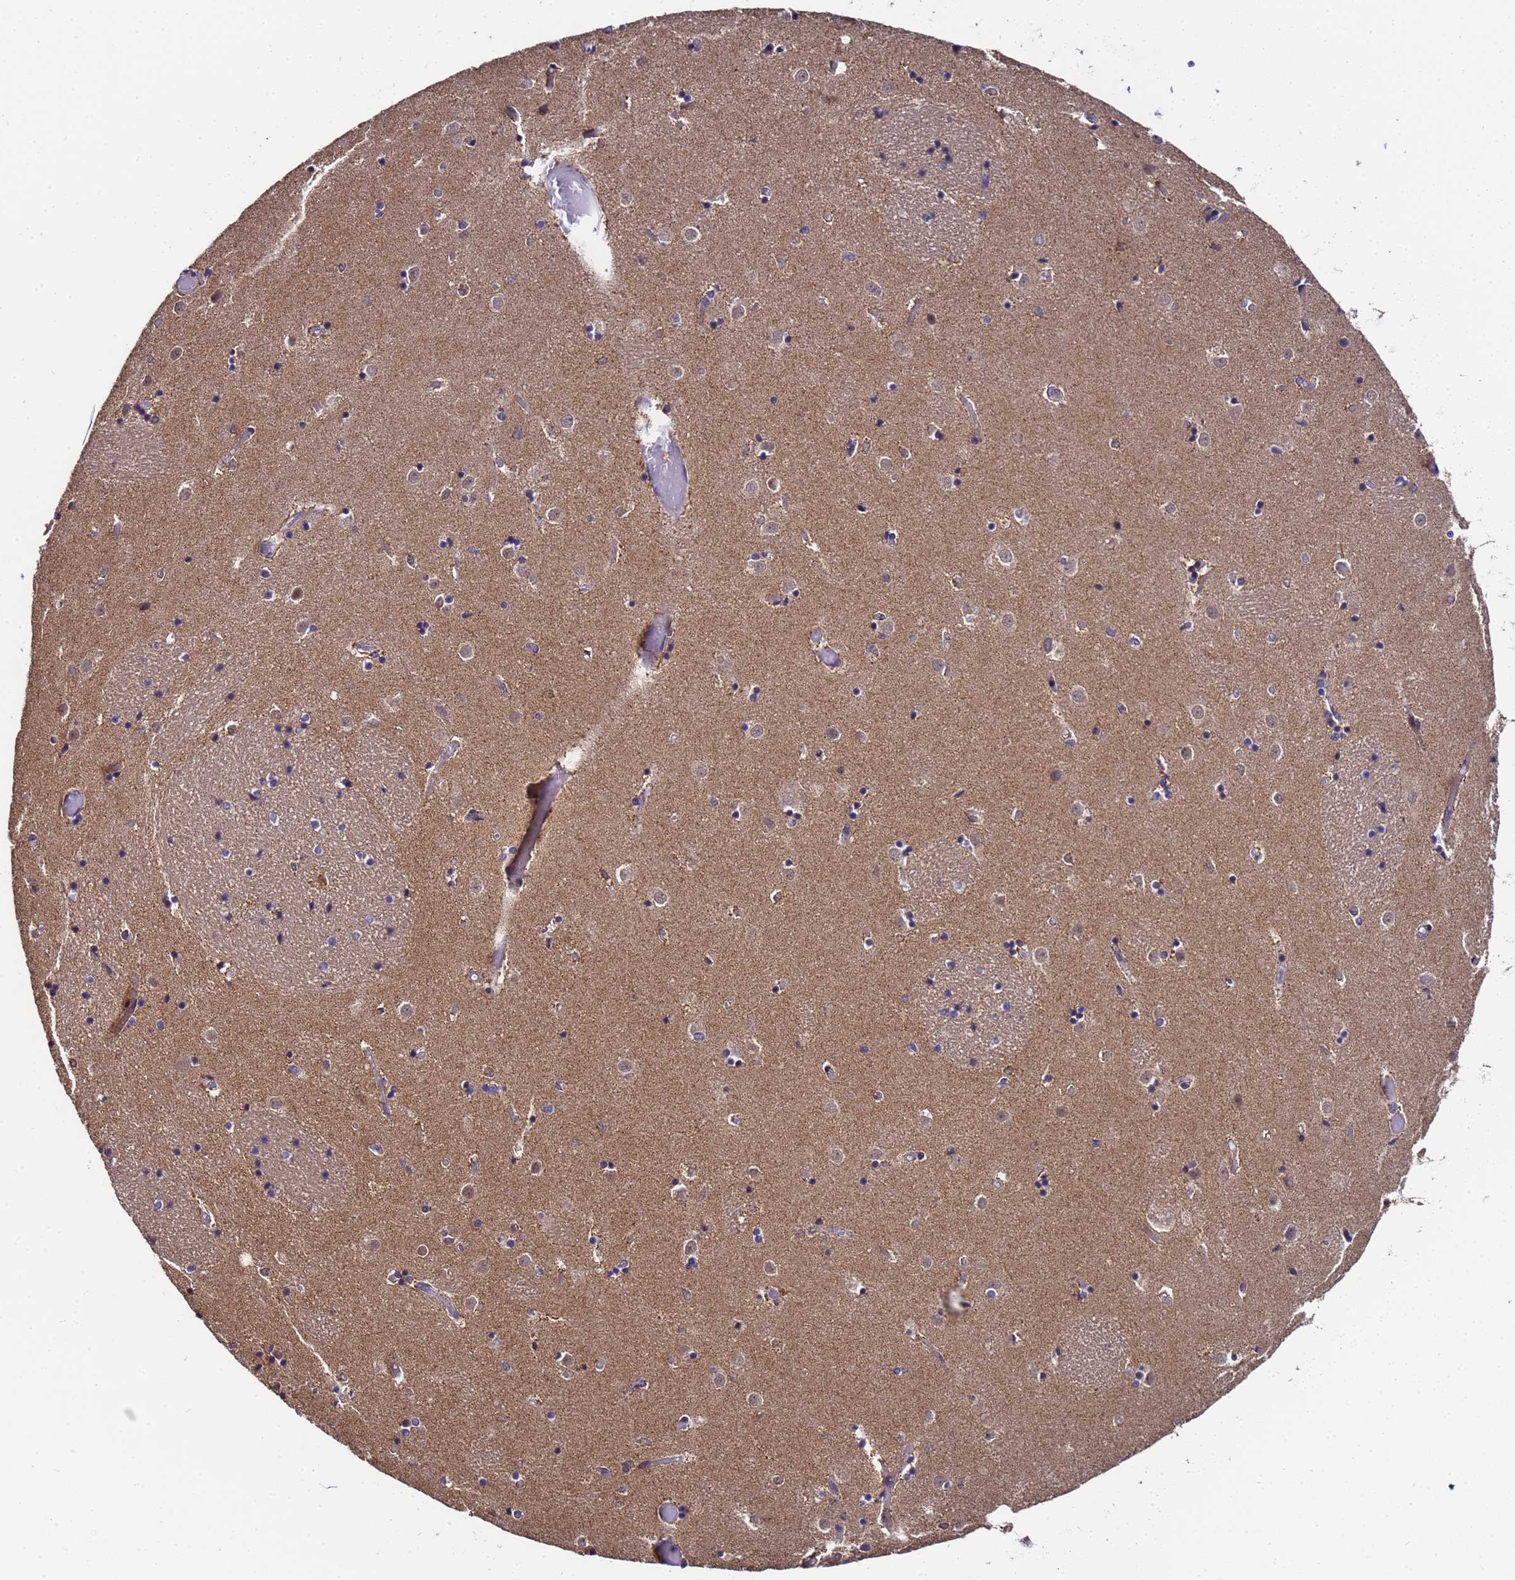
{"staining": {"intensity": "moderate", "quantity": "<25%", "location": "cytoplasmic/membranous"}, "tissue": "caudate", "cell_type": "Glial cells", "image_type": "normal", "snomed": [{"axis": "morphology", "description": "Normal tissue, NOS"}, {"axis": "topography", "description": "Lateral ventricle wall"}], "caption": "Immunohistochemical staining of benign human caudate shows <25% levels of moderate cytoplasmic/membranous protein expression in about <25% of glial cells. Ihc stains the protein in brown and the nuclei are stained blue.", "gene": "ANAPC13", "patient": {"sex": "female", "age": 52}}